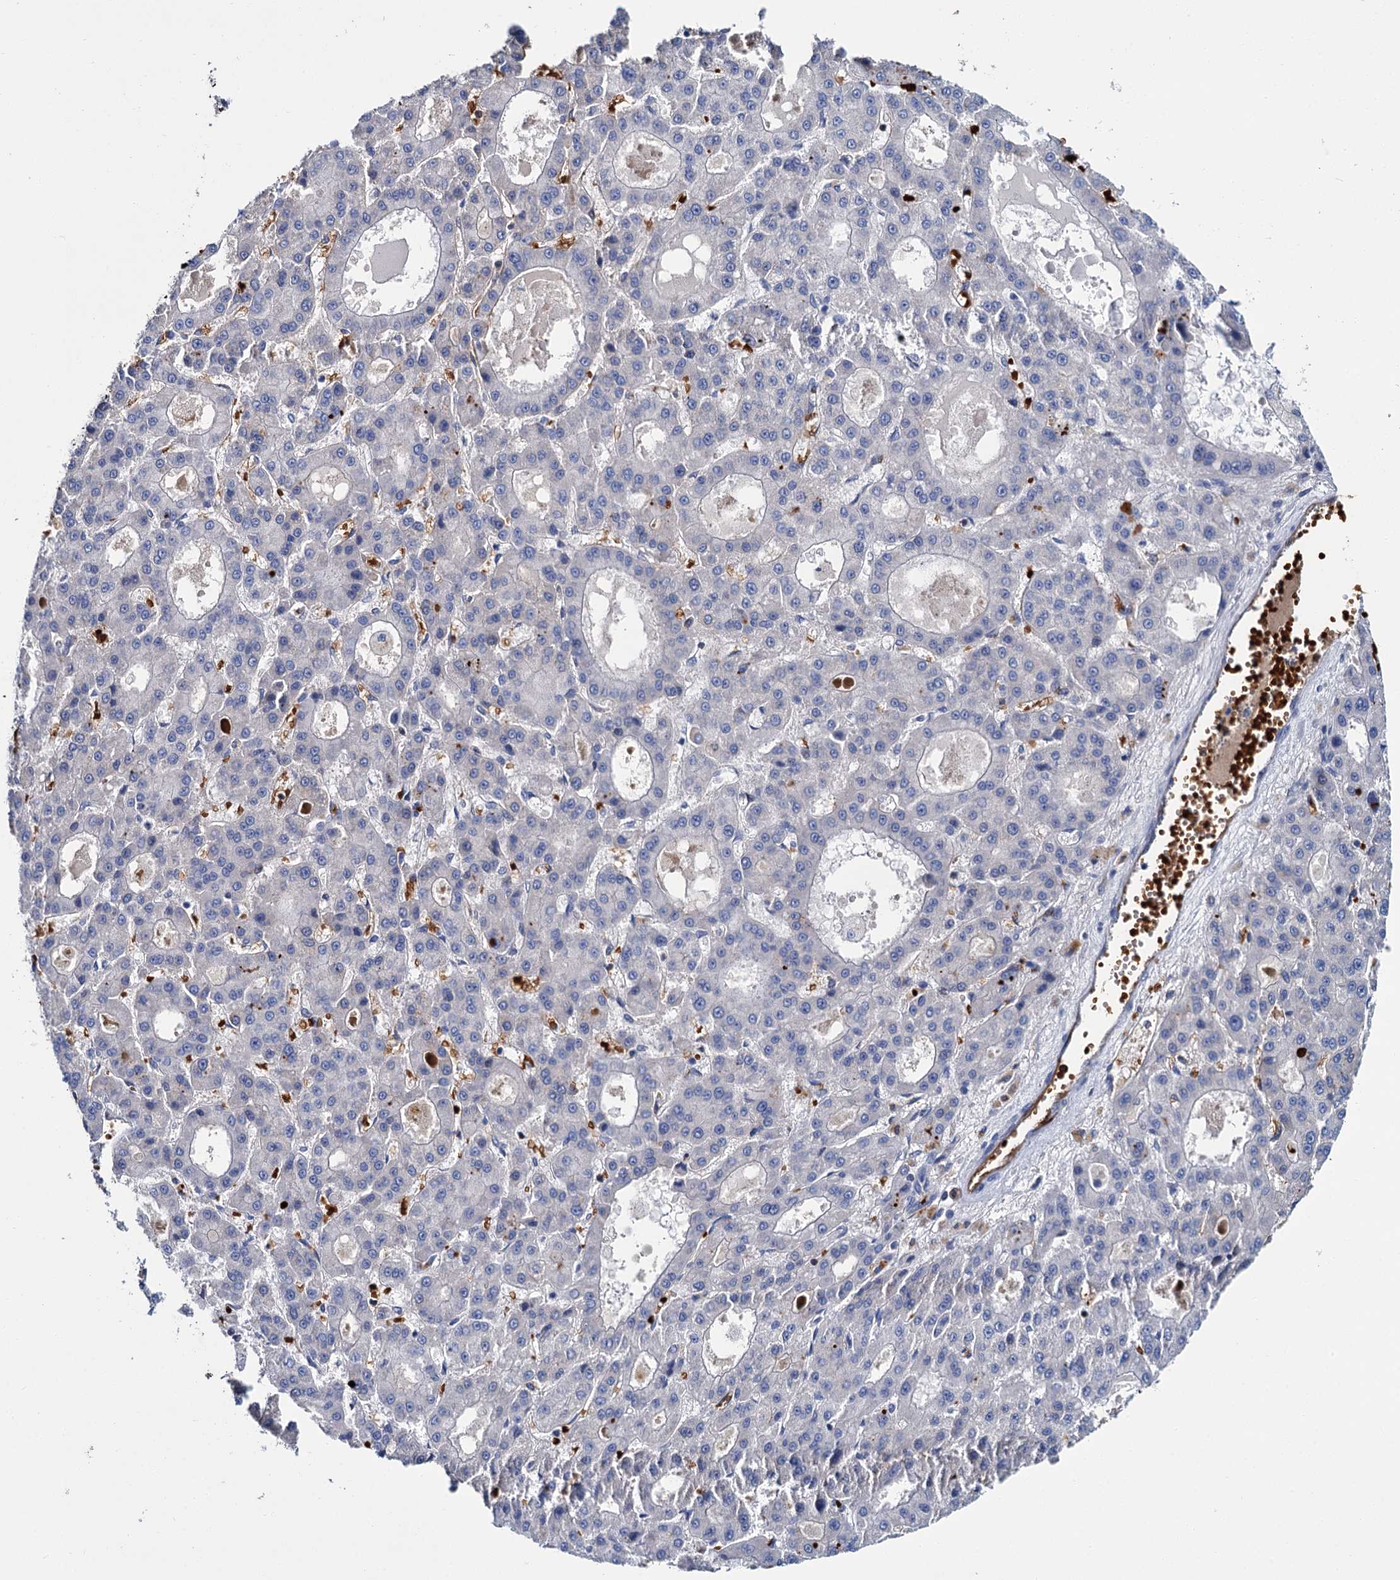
{"staining": {"intensity": "negative", "quantity": "none", "location": "none"}, "tissue": "liver cancer", "cell_type": "Tumor cells", "image_type": "cancer", "snomed": [{"axis": "morphology", "description": "Carcinoma, Hepatocellular, NOS"}, {"axis": "topography", "description": "Liver"}], "caption": "Protein analysis of liver hepatocellular carcinoma demonstrates no significant staining in tumor cells.", "gene": "ATG2A", "patient": {"sex": "male", "age": 70}}